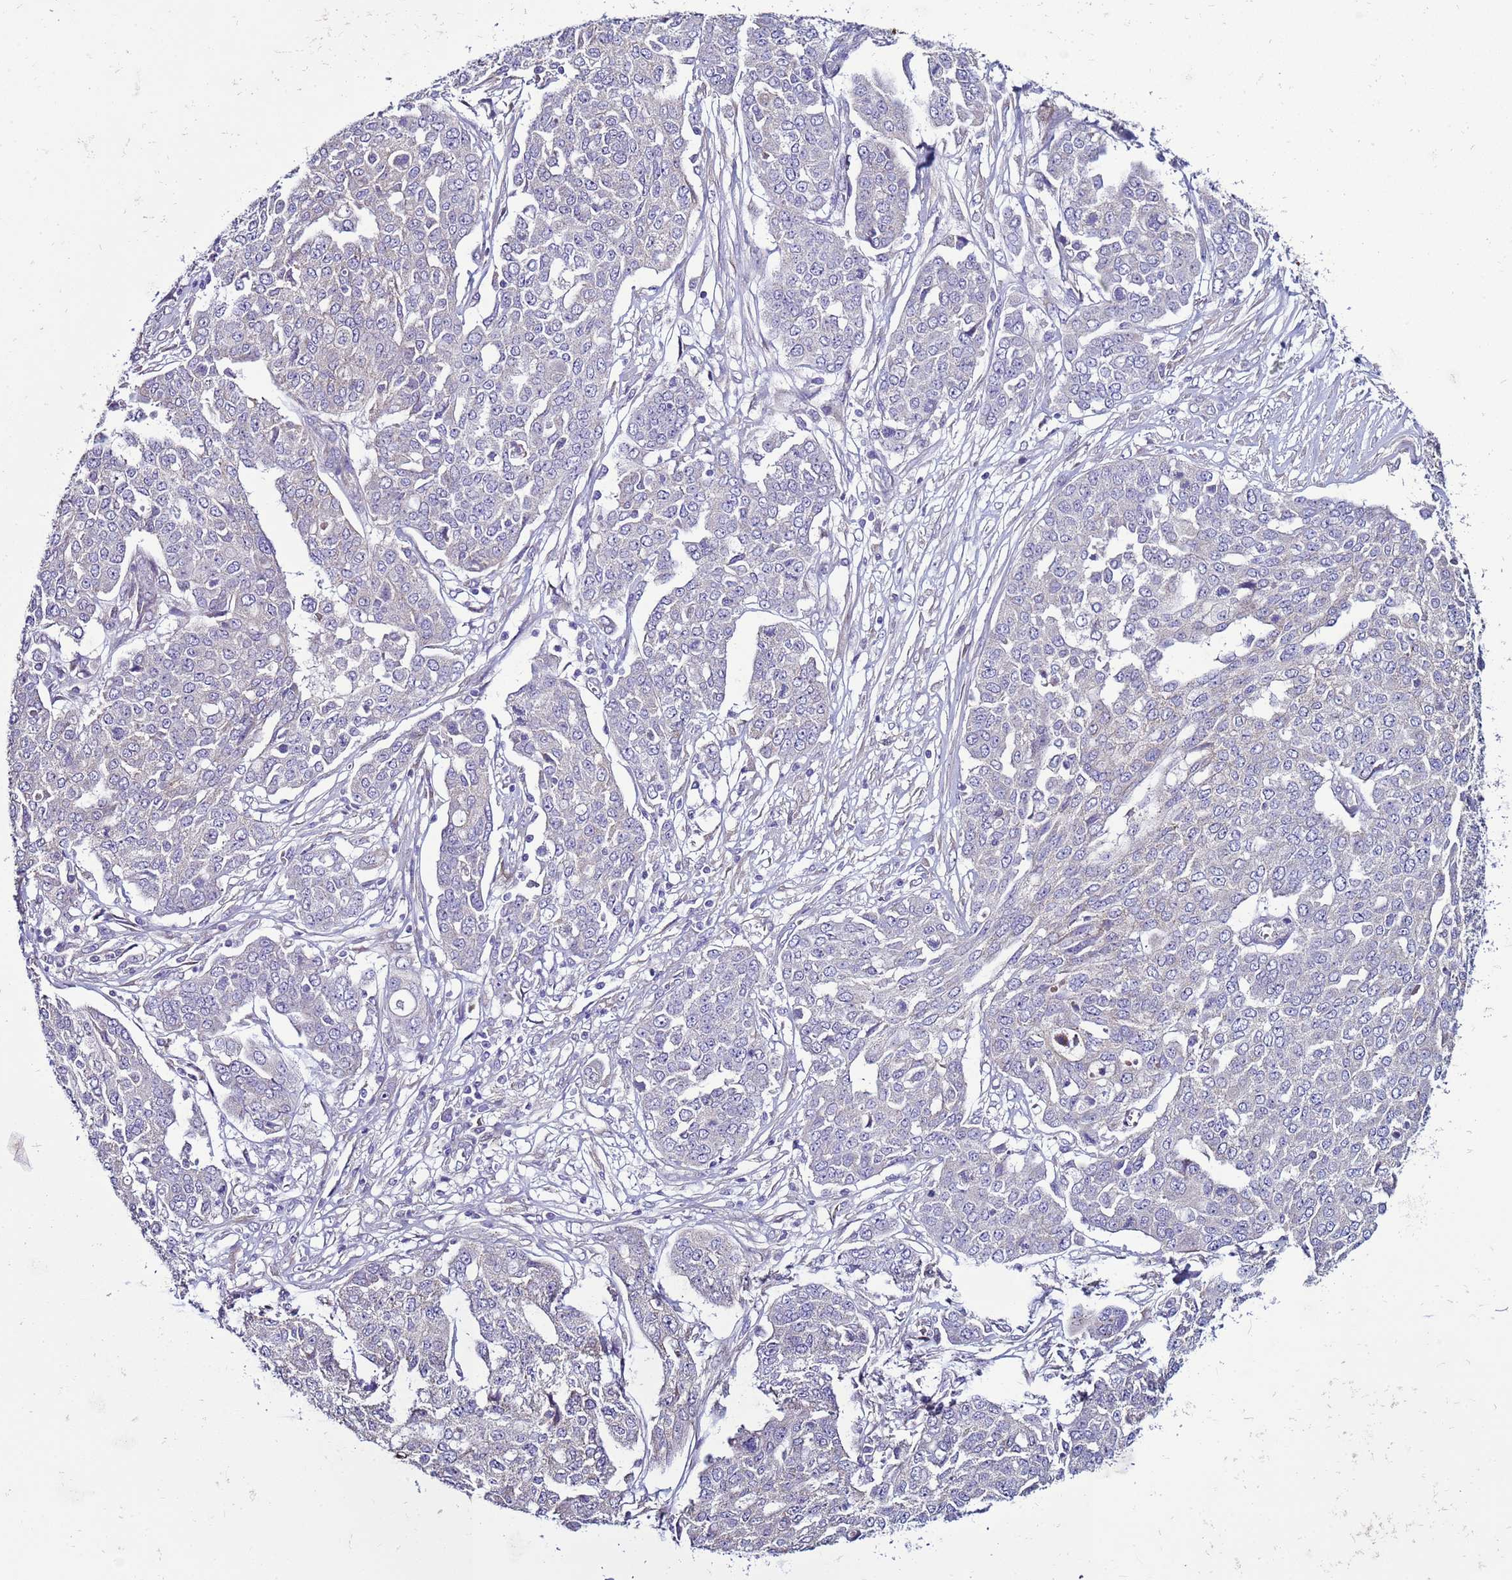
{"staining": {"intensity": "negative", "quantity": "none", "location": "none"}, "tissue": "ovarian cancer", "cell_type": "Tumor cells", "image_type": "cancer", "snomed": [{"axis": "morphology", "description": "Cystadenocarcinoma, serous, NOS"}, {"axis": "topography", "description": "Soft tissue"}, {"axis": "topography", "description": "Ovary"}], "caption": "An immunohistochemistry micrograph of serous cystadenocarcinoma (ovarian) is shown. There is no staining in tumor cells of serous cystadenocarcinoma (ovarian). (Stains: DAB IHC with hematoxylin counter stain, Microscopy: brightfield microscopy at high magnification).", "gene": "RABL2B", "patient": {"sex": "female", "age": 57}}